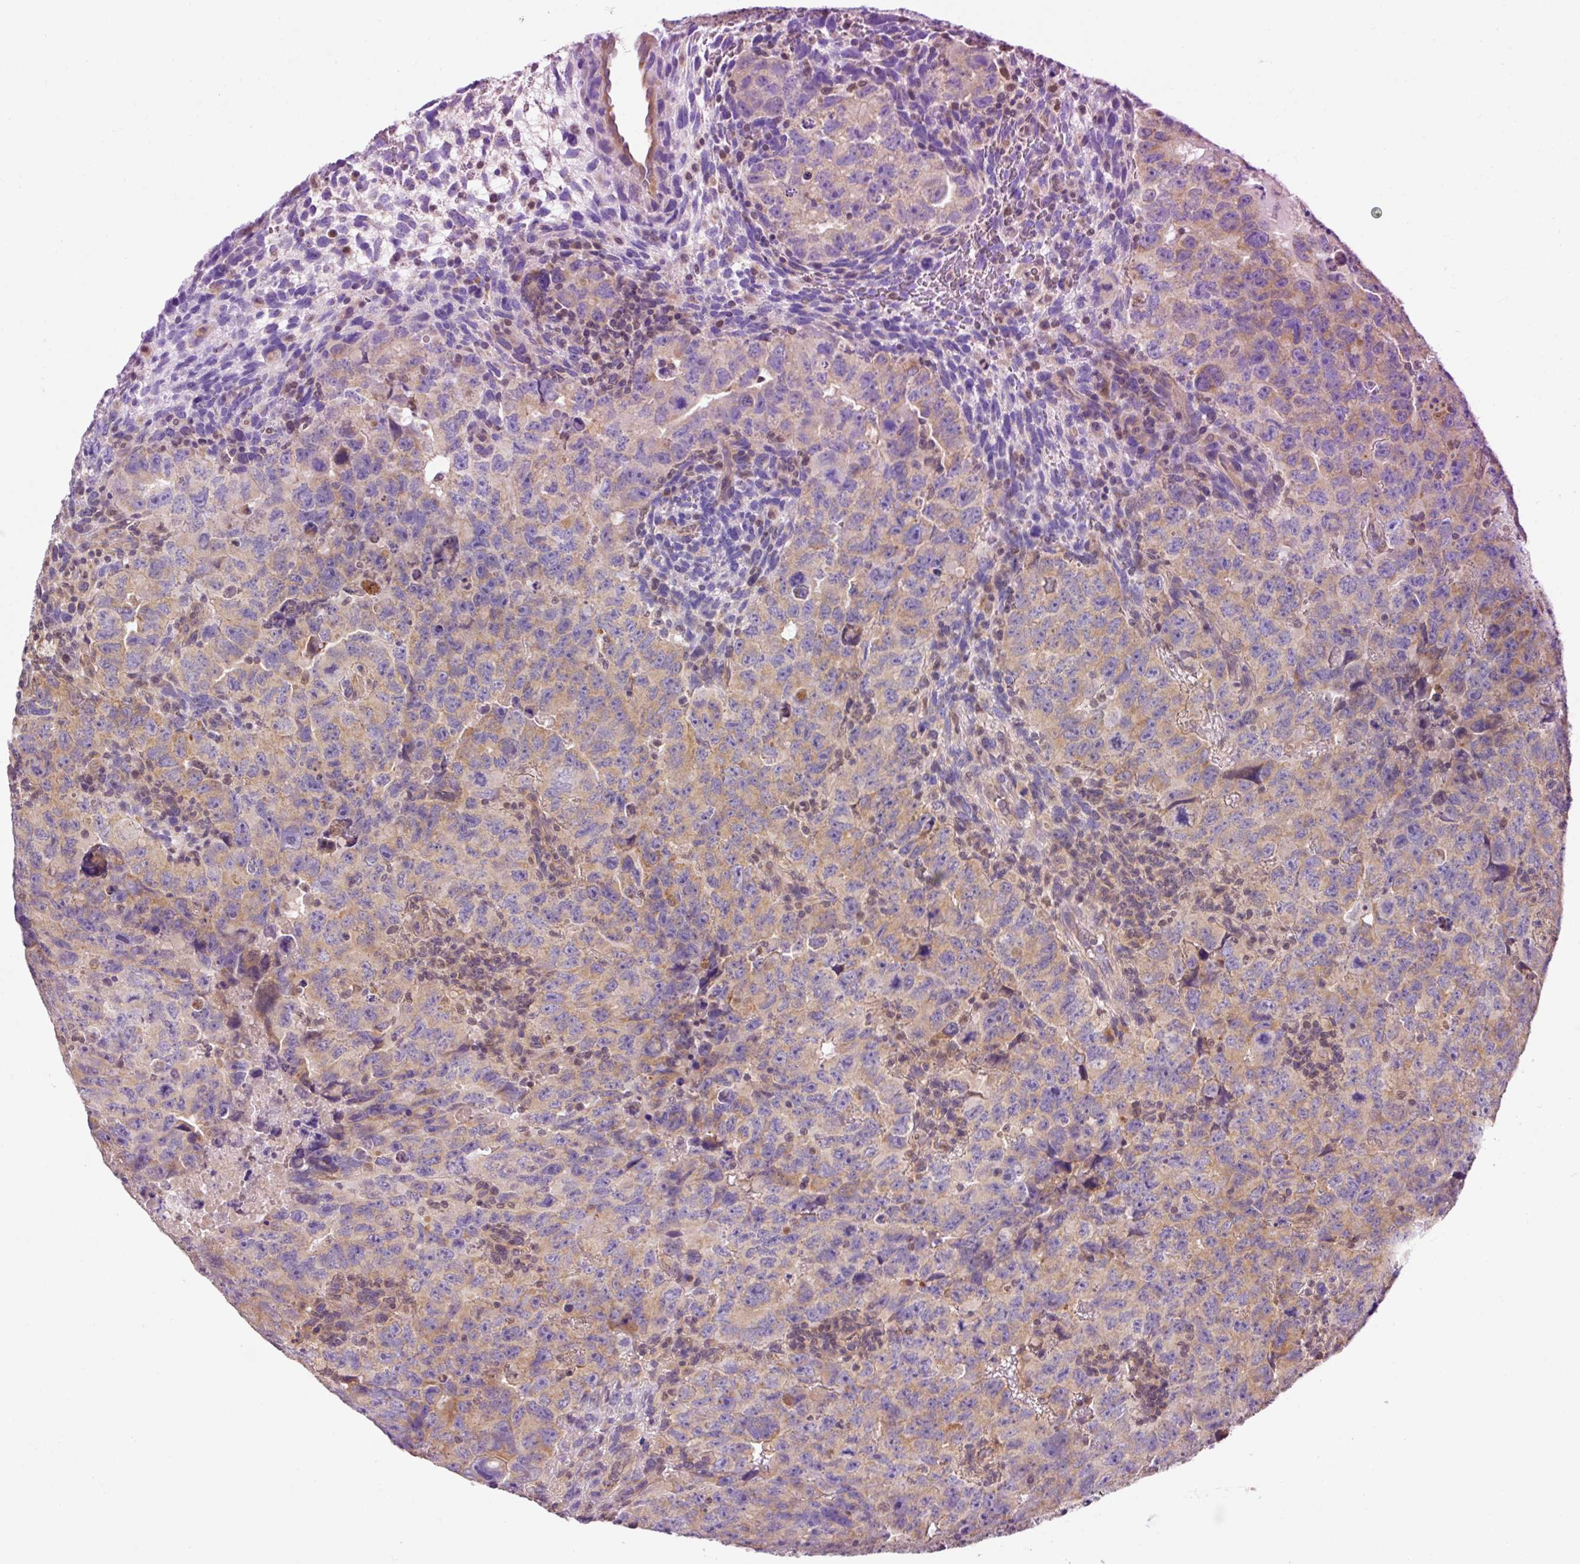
{"staining": {"intensity": "weak", "quantity": ">75%", "location": "cytoplasmic/membranous"}, "tissue": "testis cancer", "cell_type": "Tumor cells", "image_type": "cancer", "snomed": [{"axis": "morphology", "description": "Carcinoma, Embryonal, NOS"}, {"axis": "topography", "description": "Testis"}], "caption": "Tumor cells exhibit weak cytoplasmic/membranous positivity in about >75% of cells in embryonal carcinoma (testis). (DAB (3,3'-diaminobenzidine) IHC, brown staining for protein, blue staining for nuclei).", "gene": "IMMT", "patient": {"sex": "male", "age": 24}}